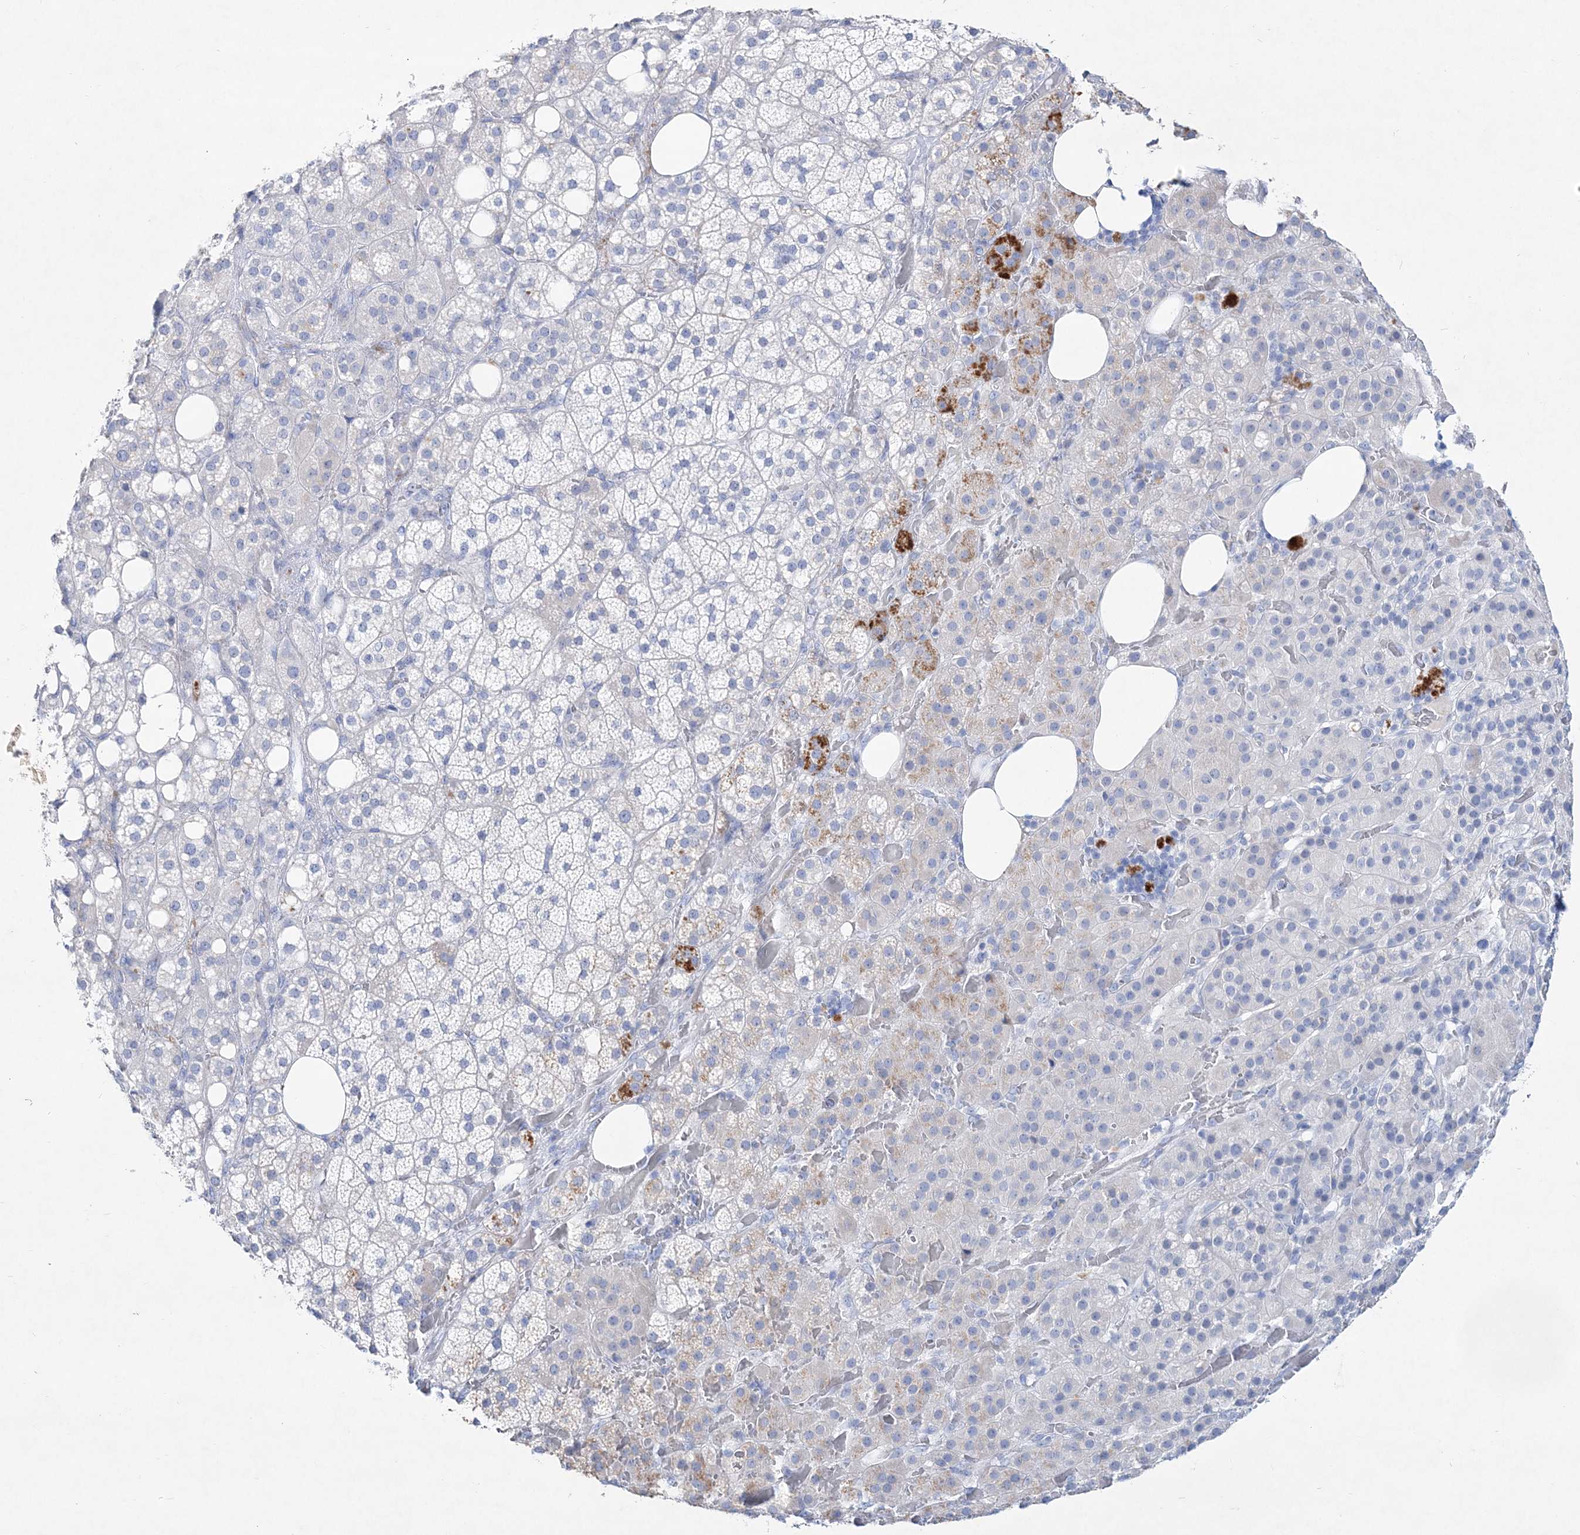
{"staining": {"intensity": "negative", "quantity": "none", "location": "none"}, "tissue": "adrenal gland", "cell_type": "Glandular cells", "image_type": "normal", "snomed": [{"axis": "morphology", "description": "Normal tissue, NOS"}, {"axis": "topography", "description": "Adrenal gland"}], "caption": "Immunohistochemistry photomicrograph of benign human adrenal gland stained for a protein (brown), which displays no expression in glandular cells.", "gene": "SPINK7", "patient": {"sex": "female", "age": 59}}